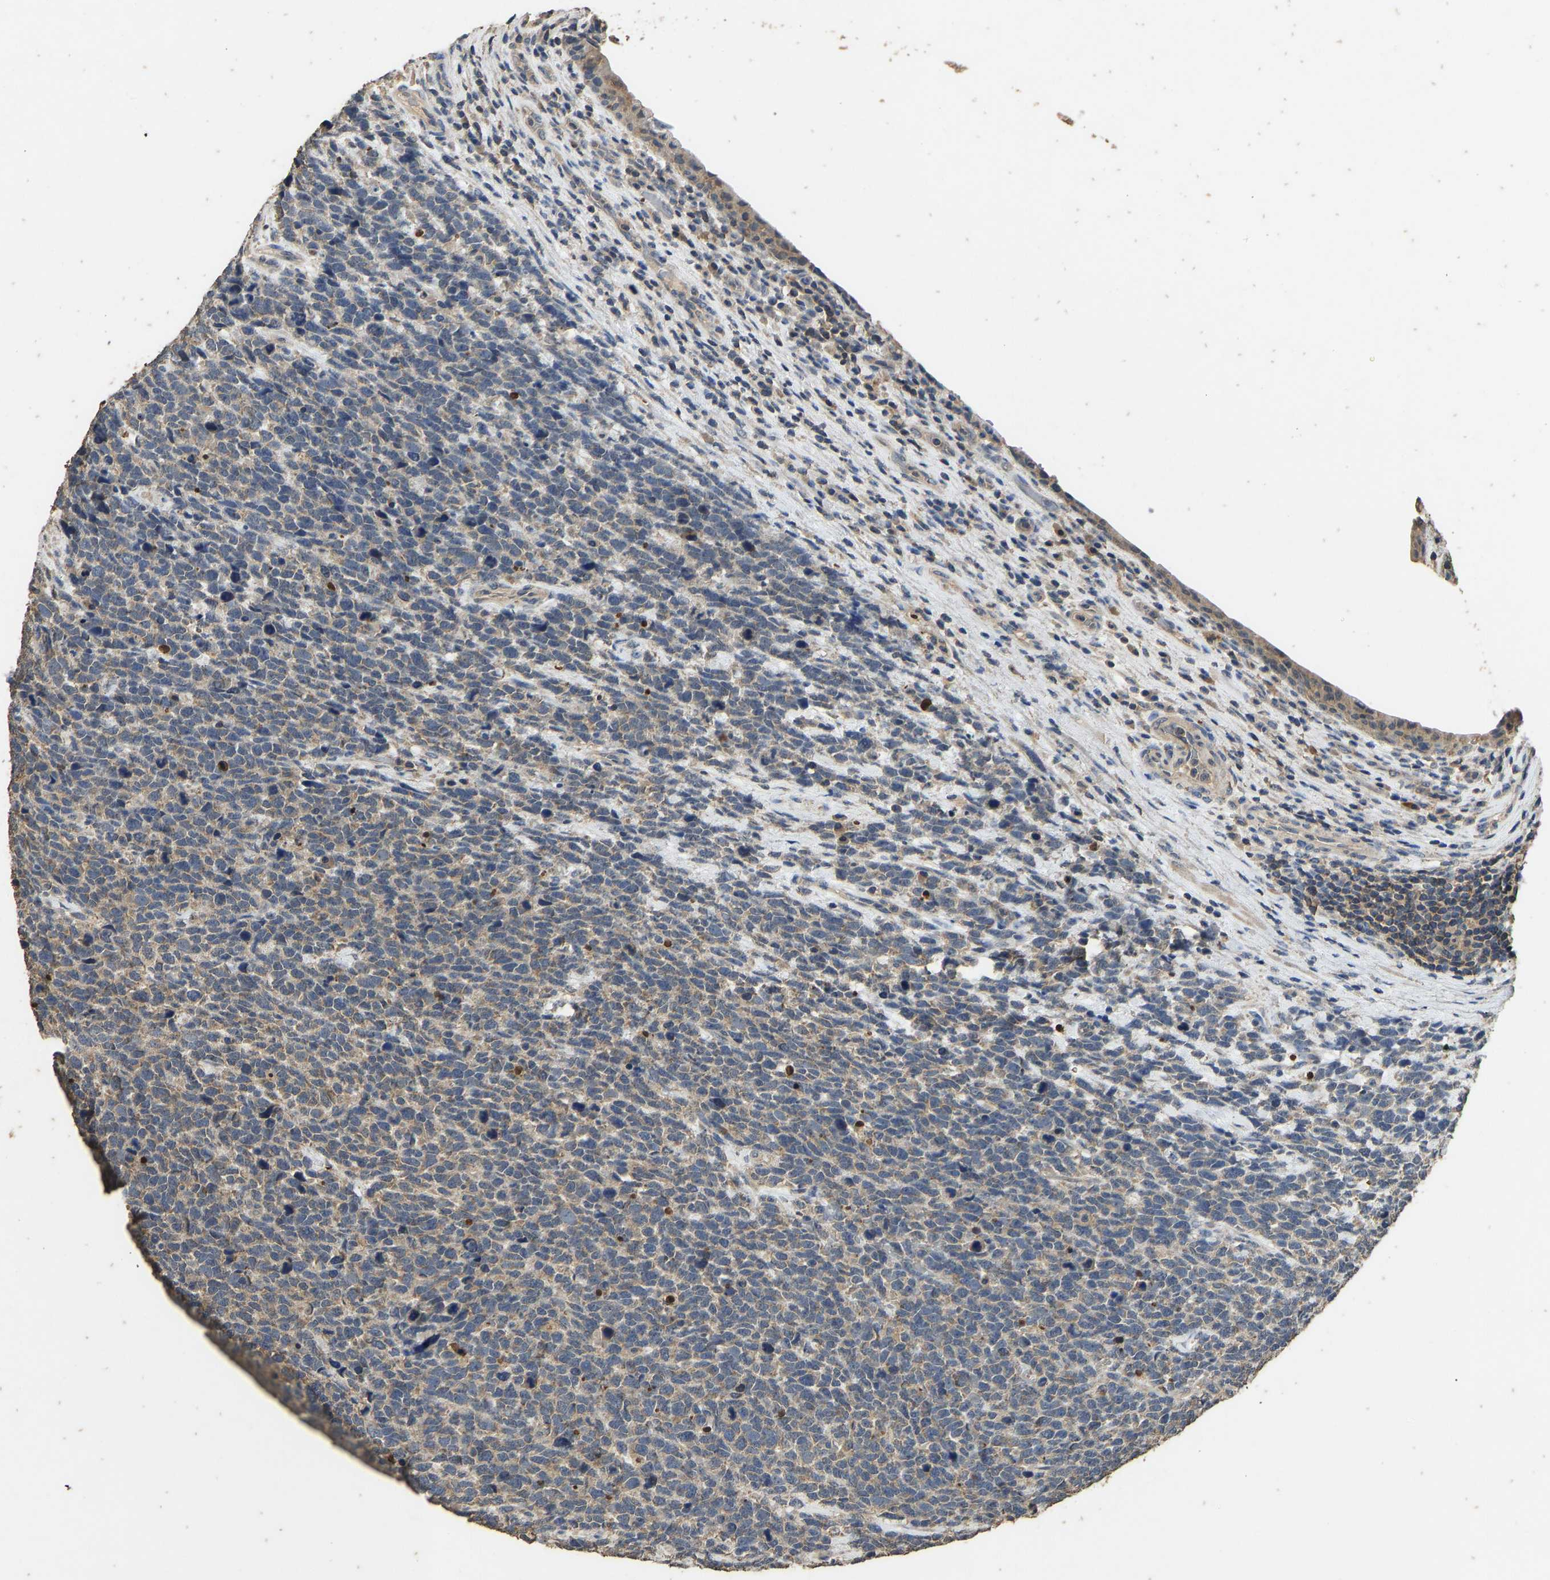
{"staining": {"intensity": "weak", "quantity": "25%-75%", "location": "cytoplasmic/membranous"}, "tissue": "urothelial cancer", "cell_type": "Tumor cells", "image_type": "cancer", "snomed": [{"axis": "morphology", "description": "Urothelial carcinoma, High grade"}, {"axis": "topography", "description": "Urinary bladder"}], "caption": "Immunohistochemical staining of human urothelial carcinoma (high-grade) displays weak cytoplasmic/membranous protein positivity in about 25%-75% of tumor cells.", "gene": "CIDEC", "patient": {"sex": "female", "age": 82}}